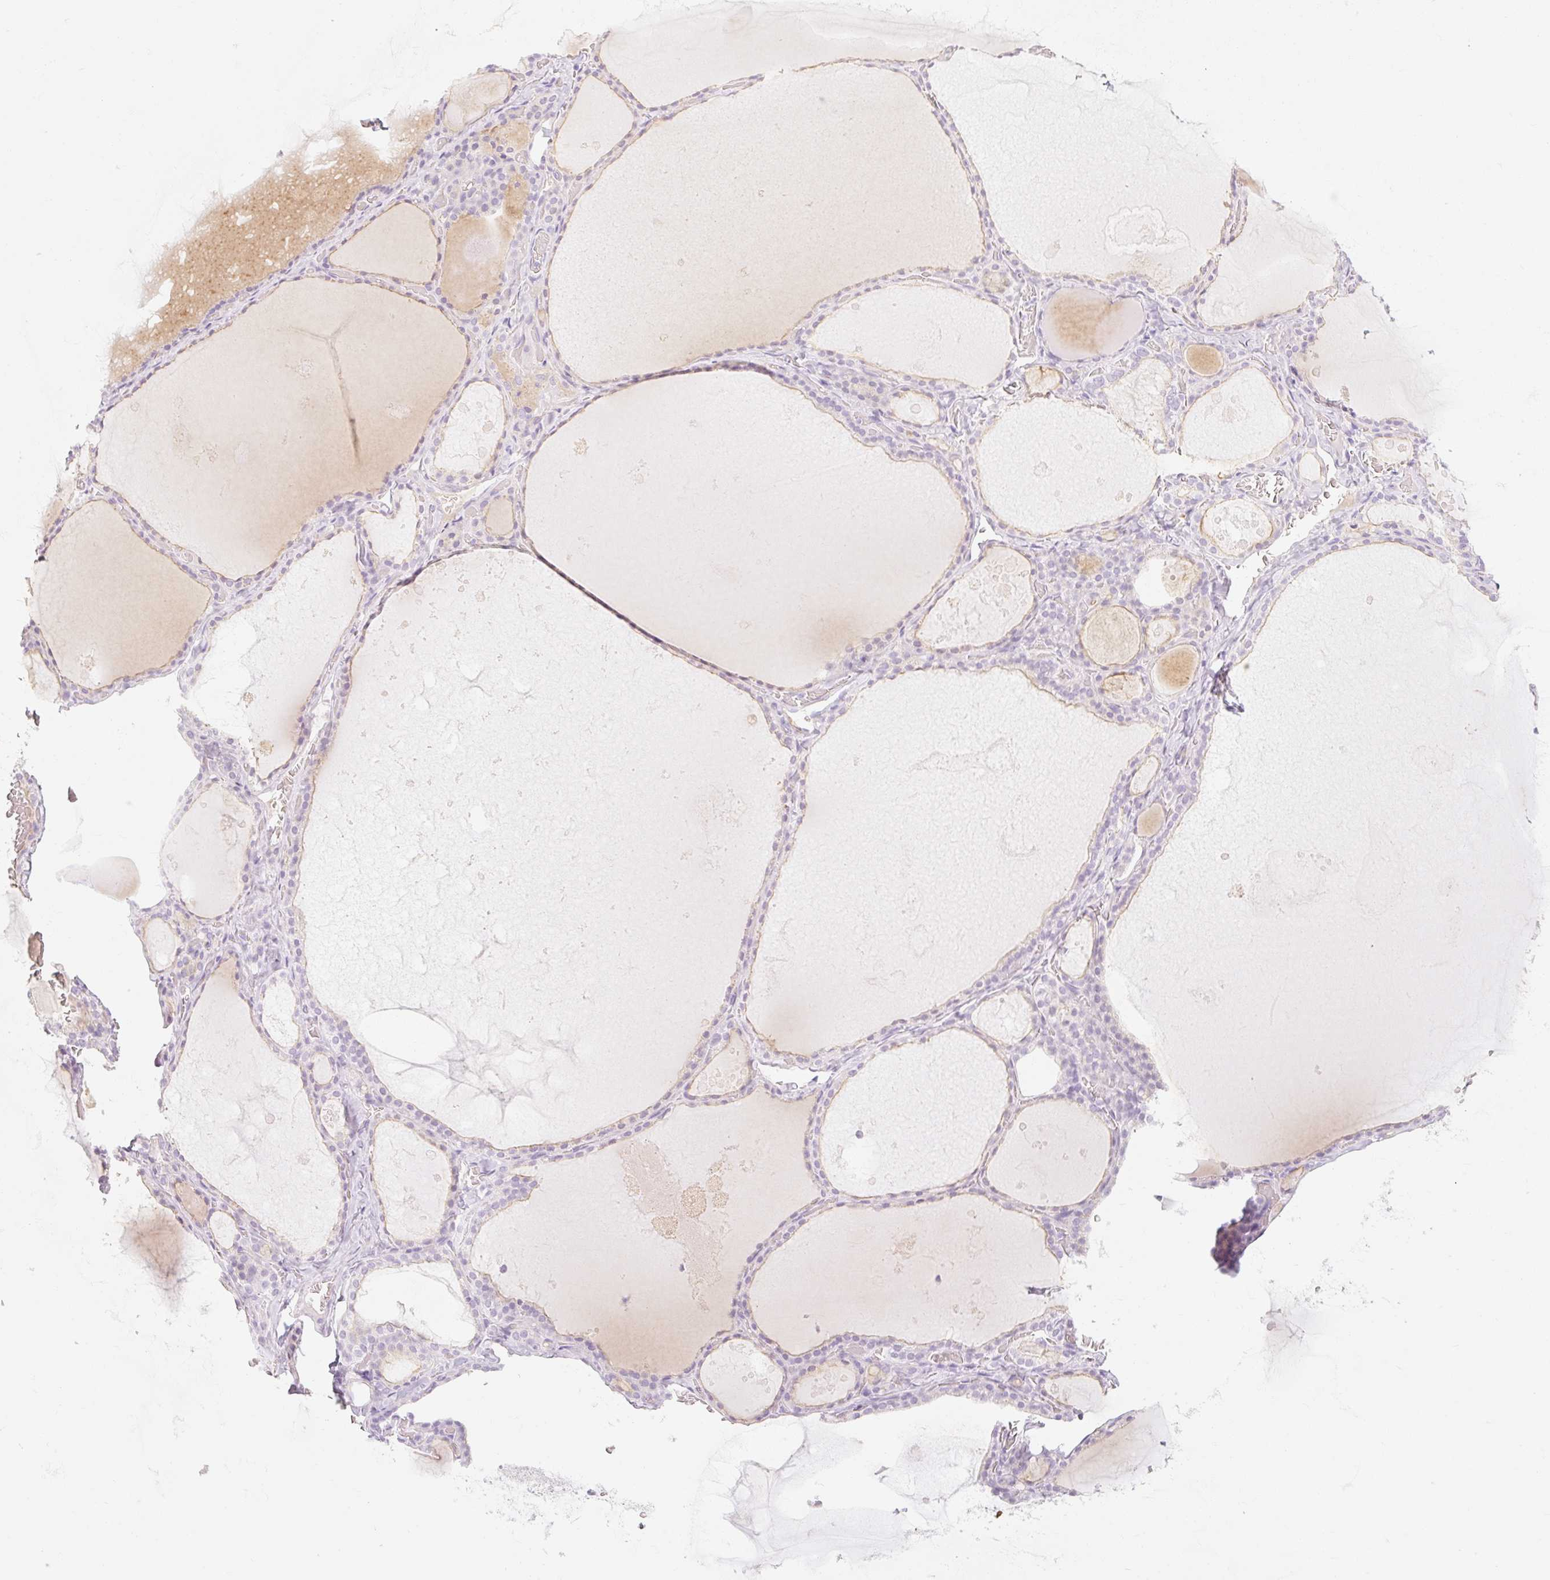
{"staining": {"intensity": "negative", "quantity": "none", "location": "none"}, "tissue": "thyroid gland", "cell_type": "Glandular cells", "image_type": "normal", "snomed": [{"axis": "morphology", "description": "Normal tissue, NOS"}, {"axis": "topography", "description": "Thyroid gland"}], "caption": "Thyroid gland was stained to show a protein in brown. There is no significant positivity in glandular cells. (DAB immunohistochemistry with hematoxylin counter stain).", "gene": "TAF1L", "patient": {"sex": "male", "age": 56}}